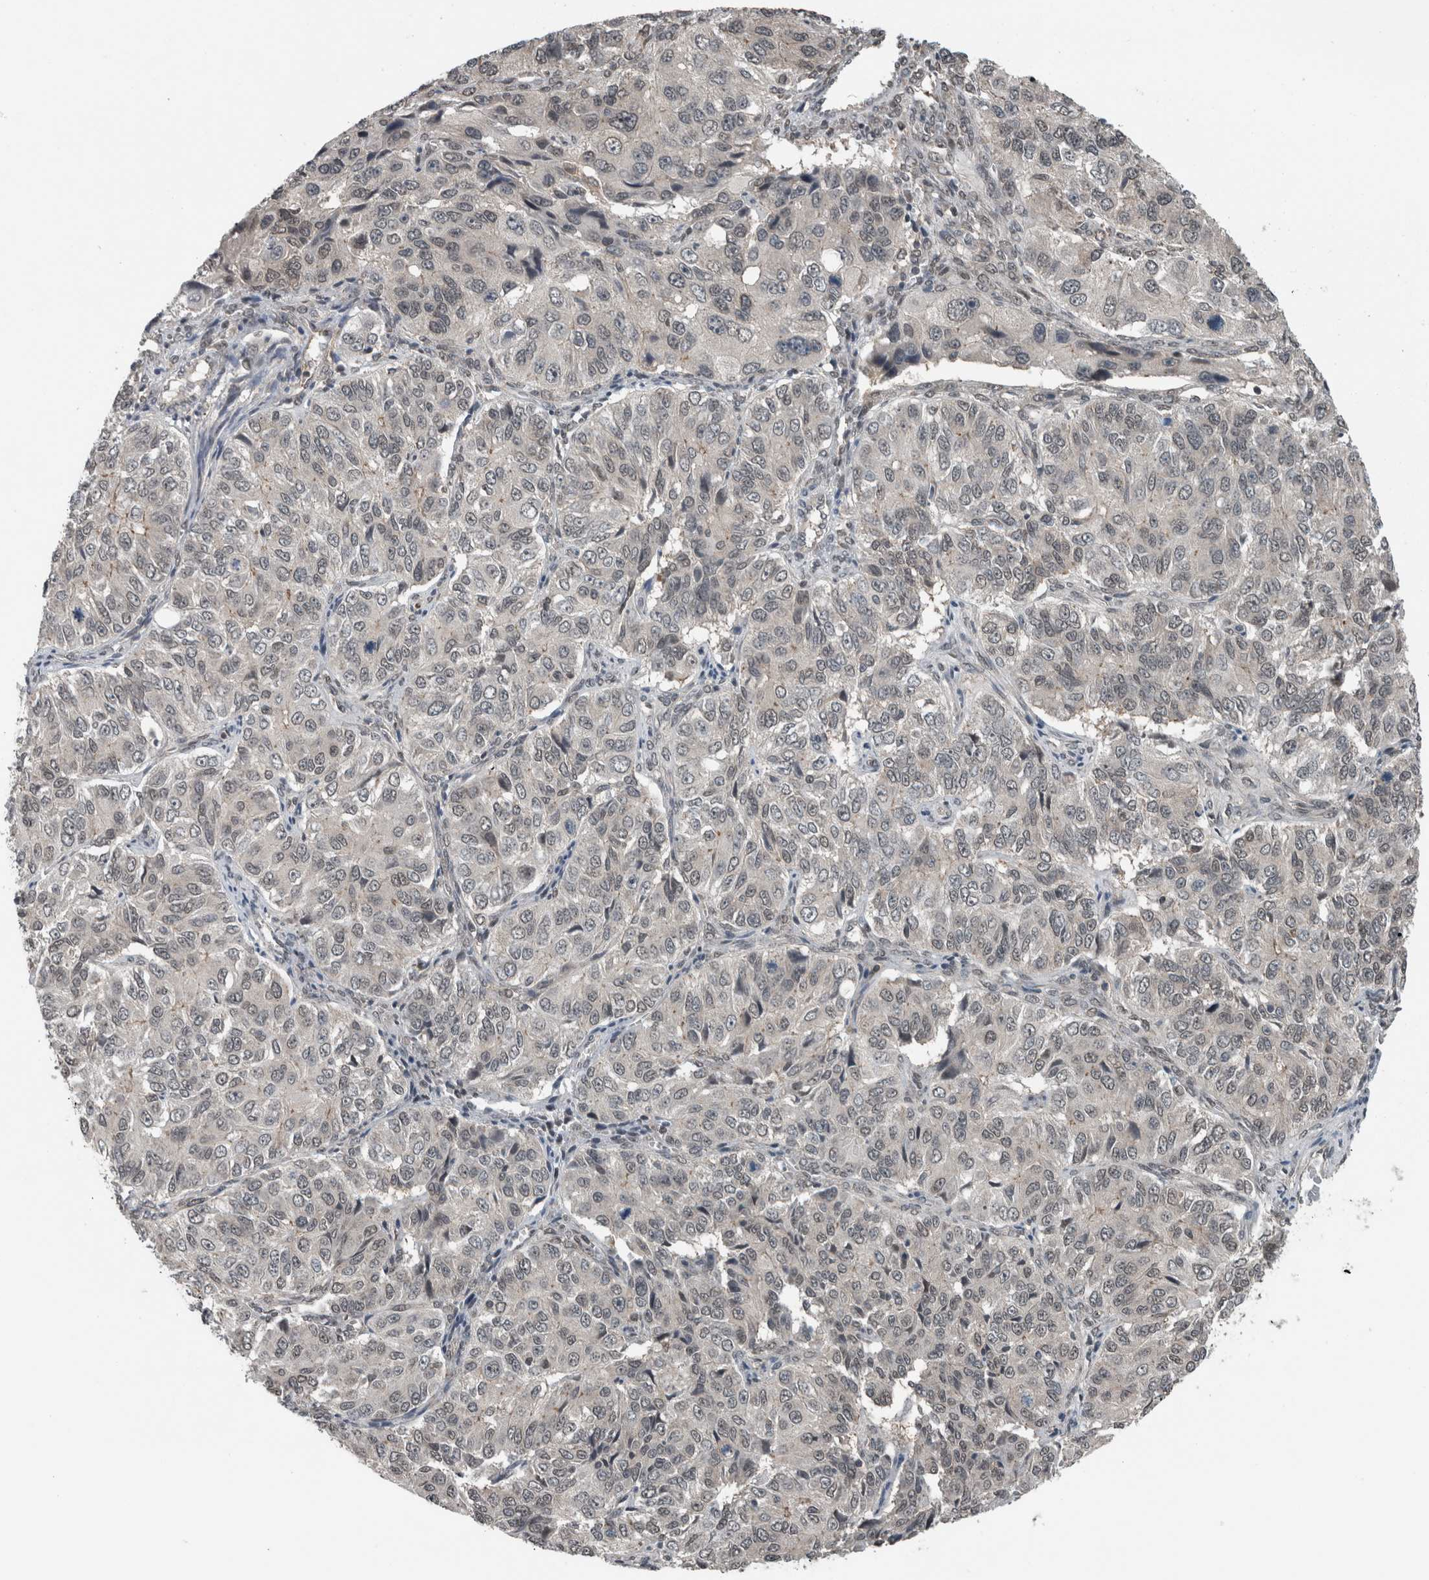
{"staining": {"intensity": "negative", "quantity": "none", "location": "none"}, "tissue": "ovarian cancer", "cell_type": "Tumor cells", "image_type": "cancer", "snomed": [{"axis": "morphology", "description": "Carcinoma, endometroid"}, {"axis": "topography", "description": "Ovary"}], "caption": "Tumor cells show no significant protein staining in ovarian cancer (endometroid carcinoma).", "gene": "SPAG7", "patient": {"sex": "female", "age": 51}}